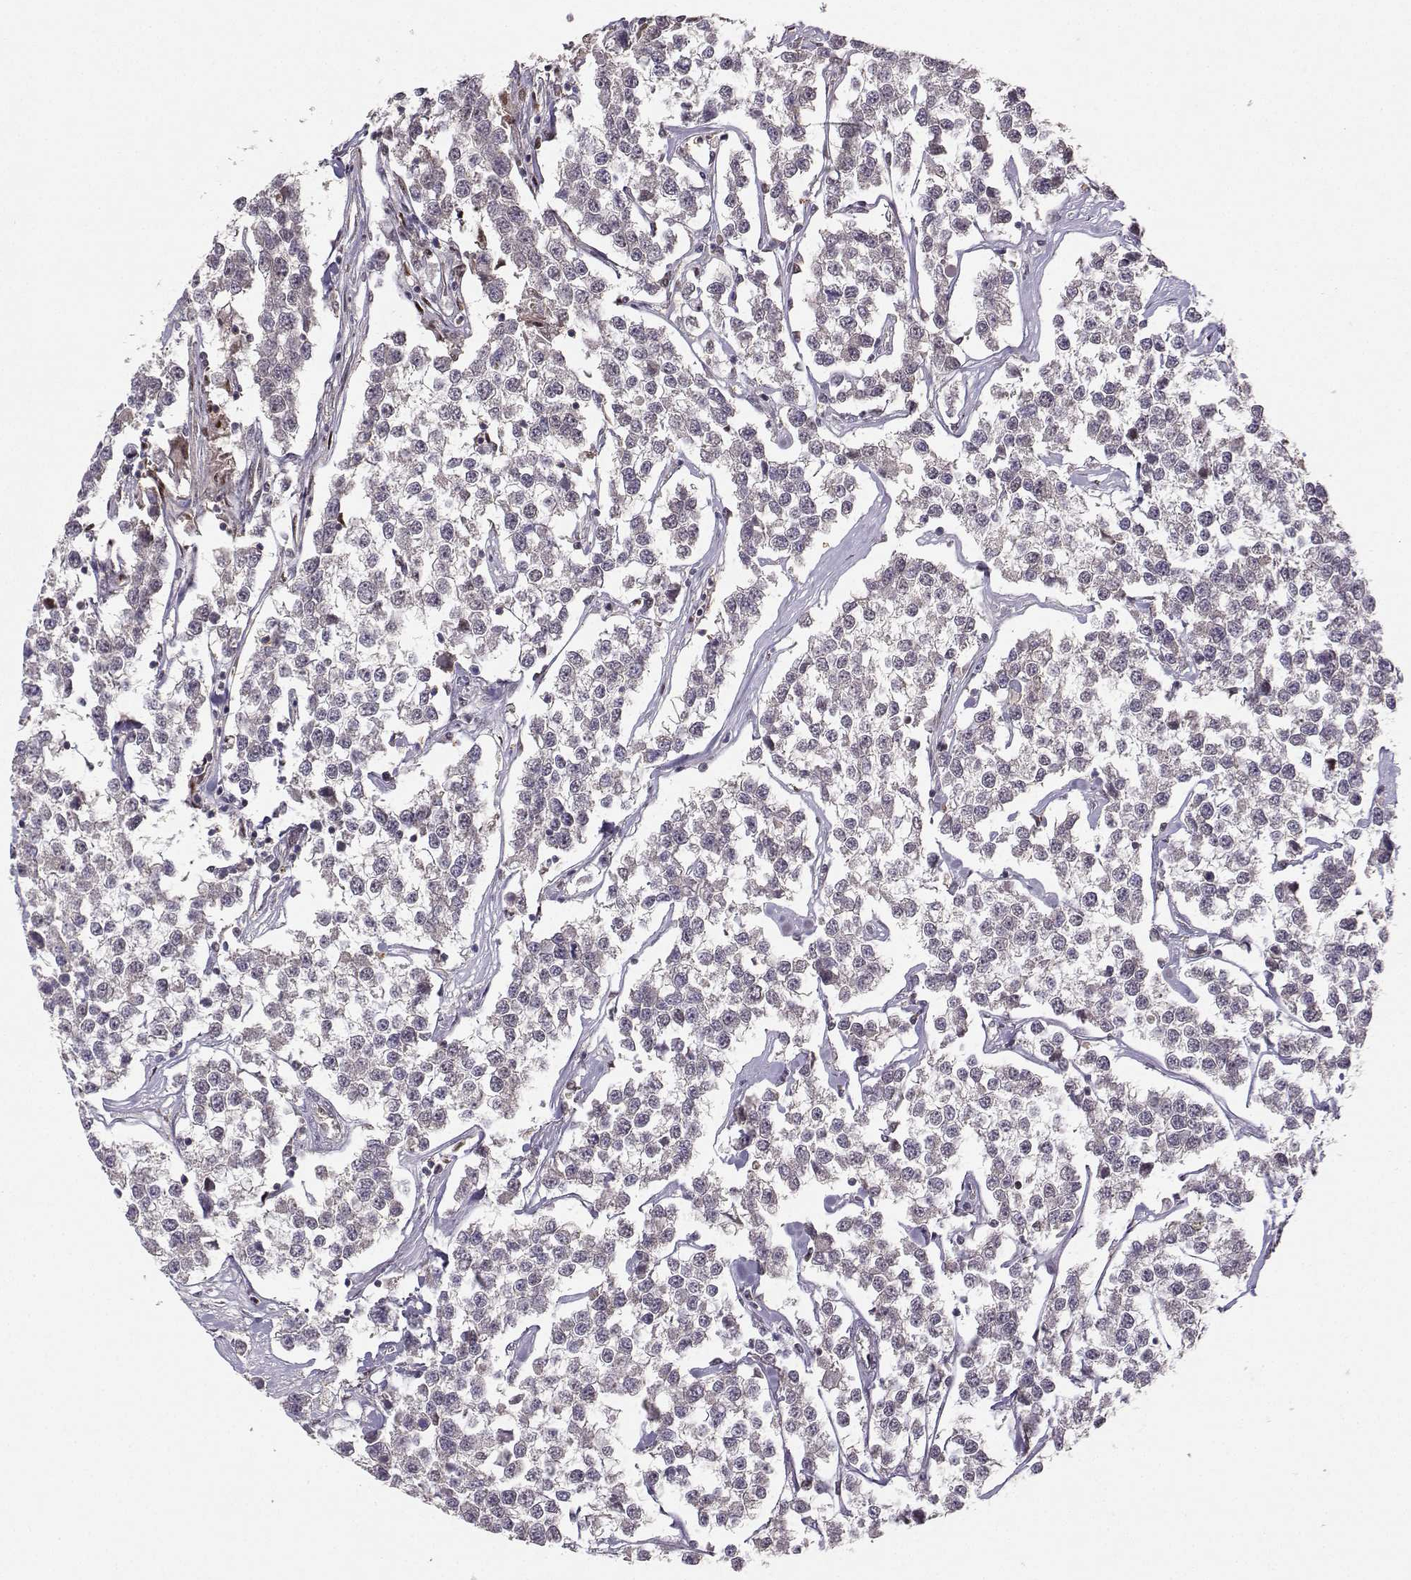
{"staining": {"intensity": "negative", "quantity": "none", "location": "none"}, "tissue": "testis cancer", "cell_type": "Tumor cells", "image_type": "cancer", "snomed": [{"axis": "morphology", "description": "Seminoma, NOS"}, {"axis": "topography", "description": "Testis"}], "caption": "Image shows no protein staining in tumor cells of testis cancer tissue. (Stains: DAB IHC with hematoxylin counter stain, Microscopy: brightfield microscopy at high magnification).", "gene": "PKP2", "patient": {"sex": "male", "age": 59}}